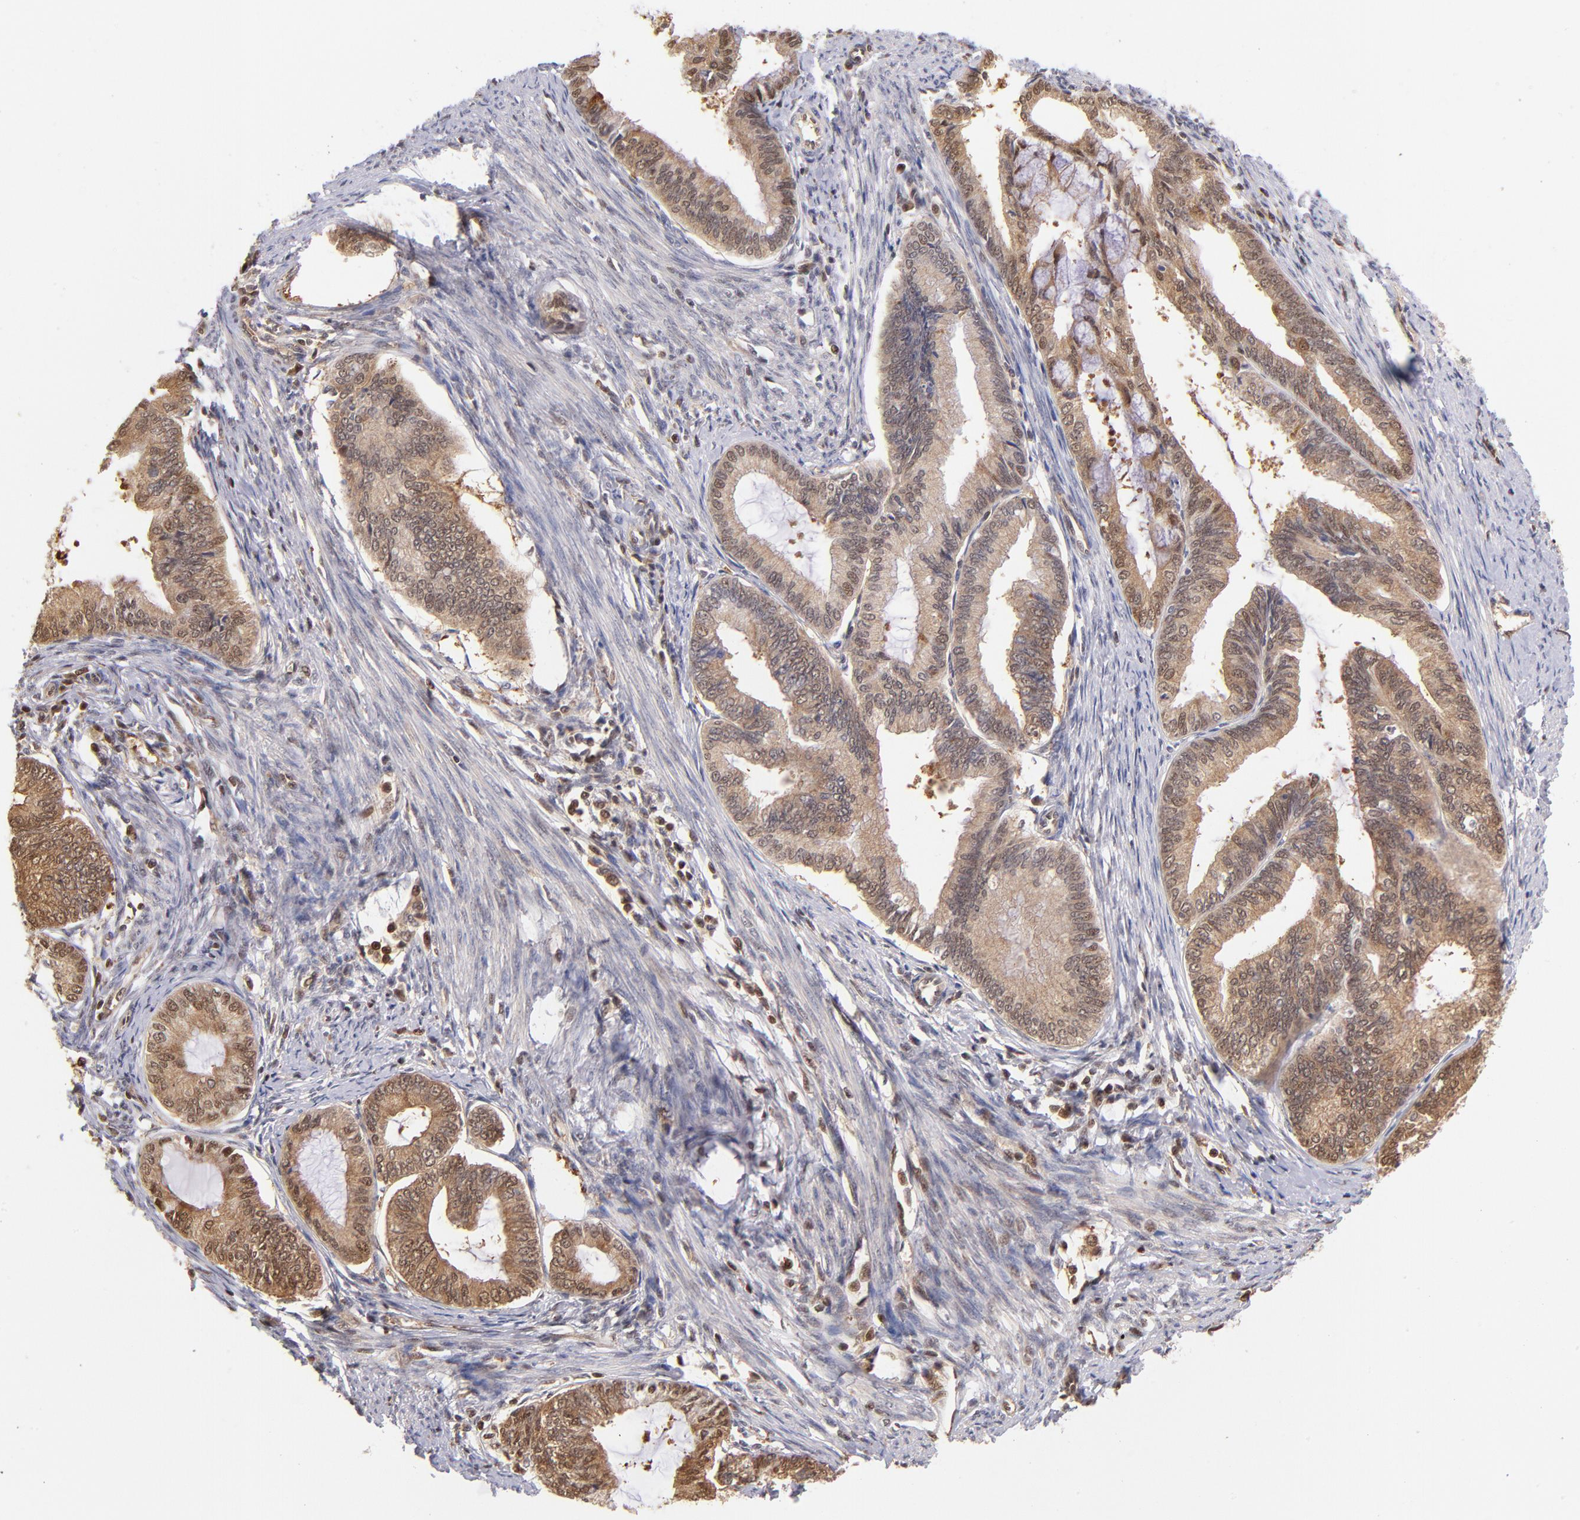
{"staining": {"intensity": "moderate", "quantity": ">75%", "location": "cytoplasmic/membranous,nuclear"}, "tissue": "endometrial cancer", "cell_type": "Tumor cells", "image_type": "cancer", "snomed": [{"axis": "morphology", "description": "Adenocarcinoma, NOS"}, {"axis": "topography", "description": "Endometrium"}], "caption": "Tumor cells display moderate cytoplasmic/membranous and nuclear expression in approximately >75% of cells in endometrial cancer (adenocarcinoma). (Stains: DAB in brown, nuclei in blue, Microscopy: brightfield microscopy at high magnification).", "gene": "YWHAB", "patient": {"sex": "female", "age": 86}}